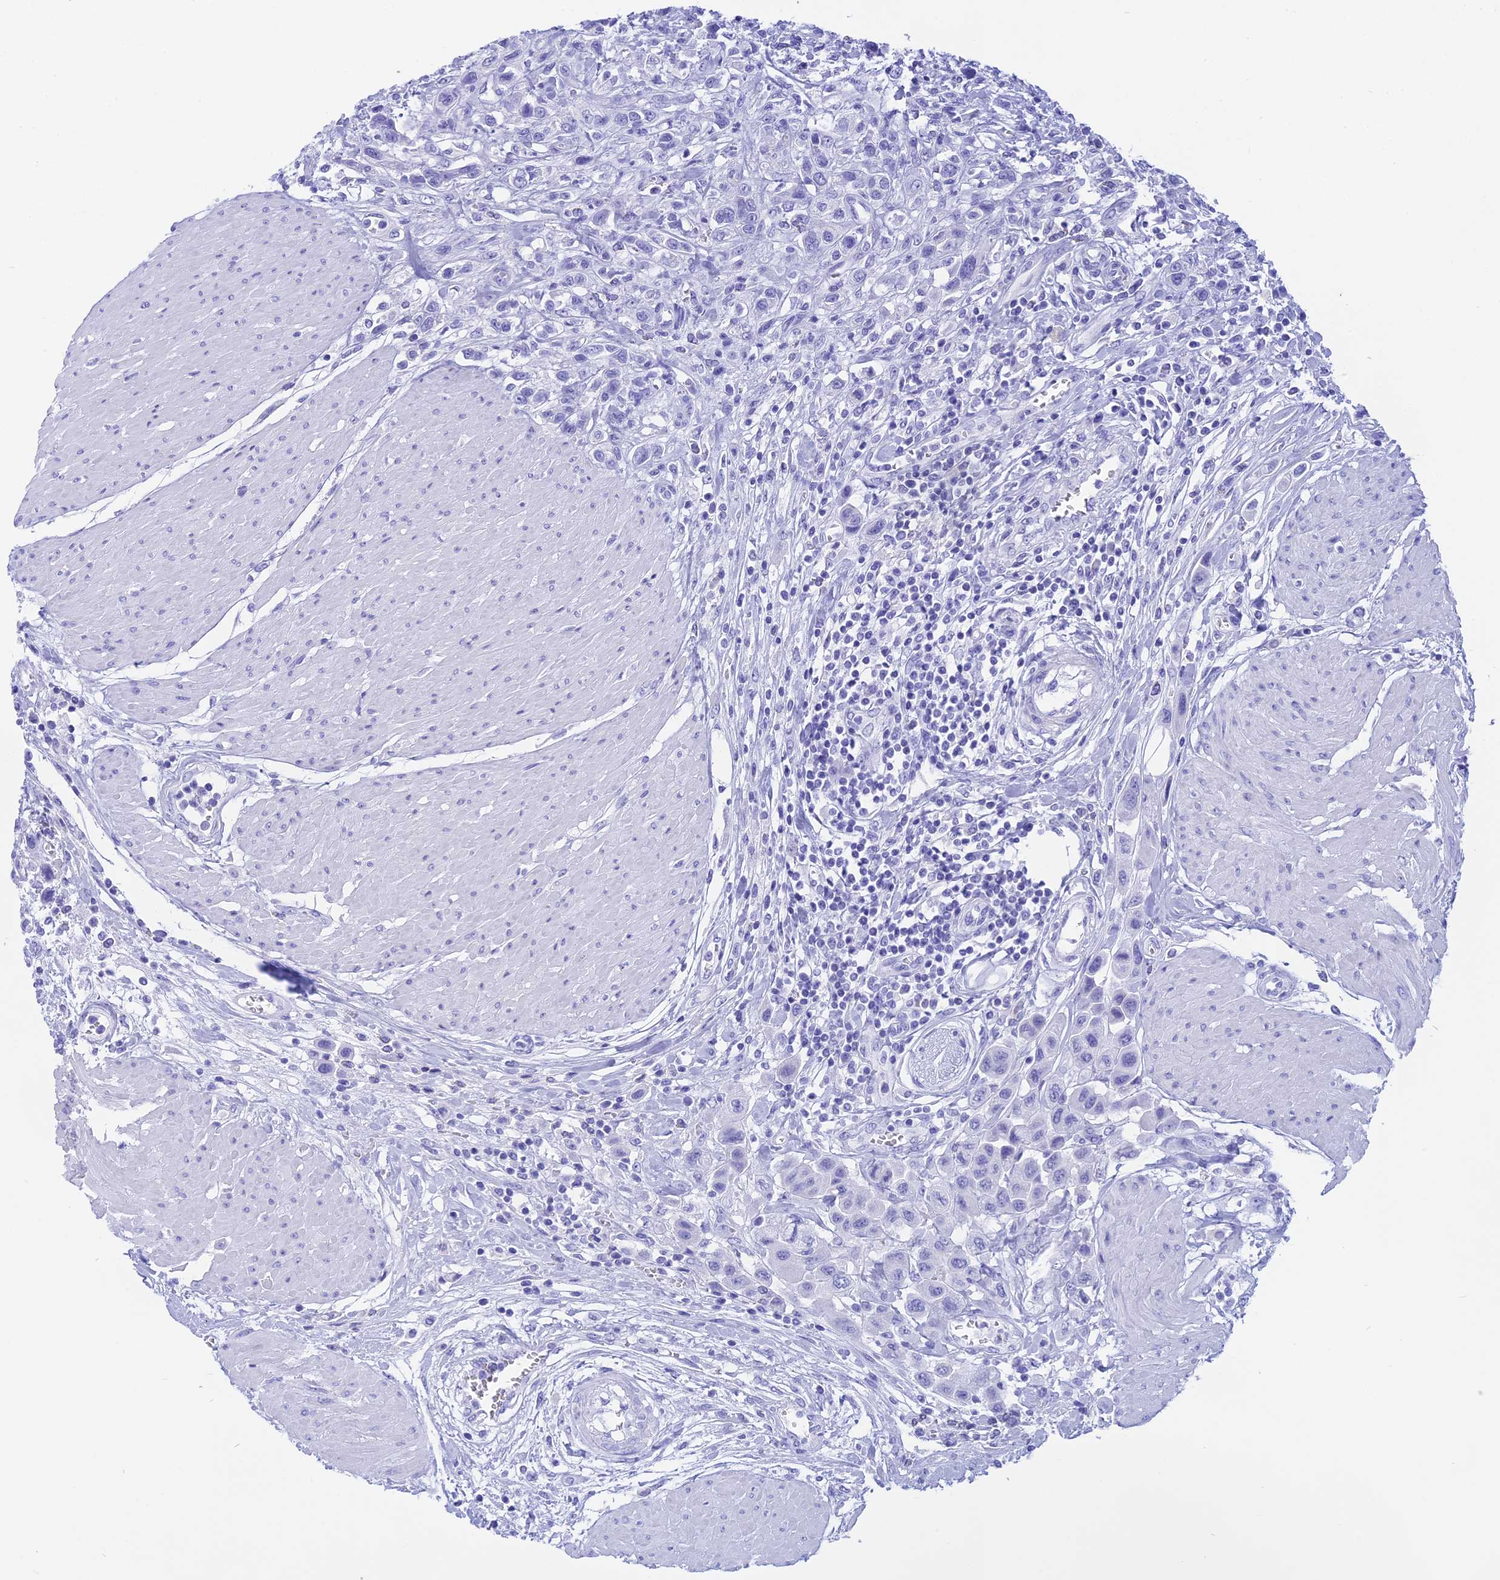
{"staining": {"intensity": "negative", "quantity": "none", "location": "none"}, "tissue": "urothelial cancer", "cell_type": "Tumor cells", "image_type": "cancer", "snomed": [{"axis": "morphology", "description": "Urothelial carcinoma, High grade"}, {"axis": "topography", "description": "Urinary bladder"}], "caption": "The image demonstrates no significant expression in tumor cells of high-grade urothelial carcinoma.", "gene": "ISCA1", "patient": {"sex": "male", "age": 50}}